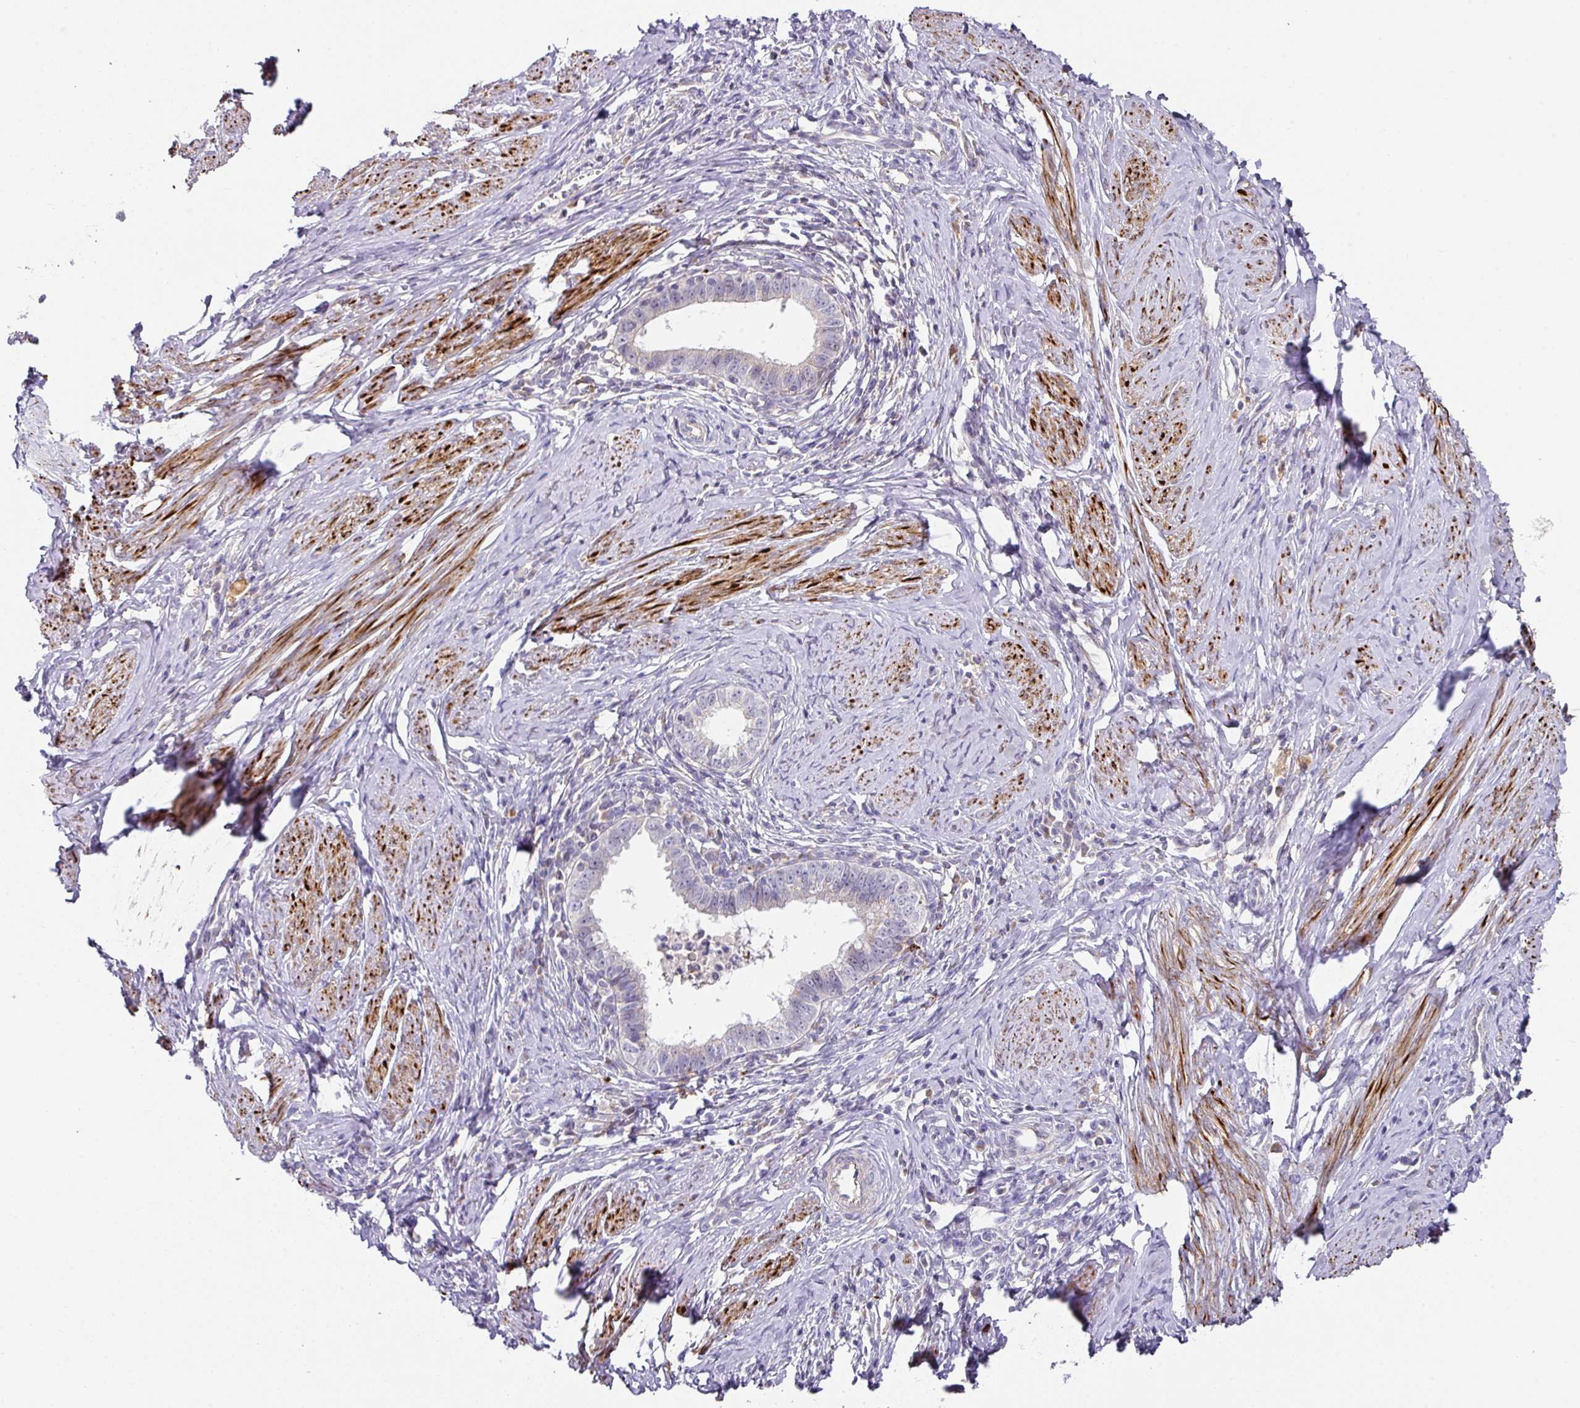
{"staining": {"intensity": "negative", "quantity": "none", "location": "none"}, "tissue": "cervical cancer", "cell_type": "Tumor cells", "image_type": "cancer", "snomed": [{"axis": "morphology", "description": "Adenocarcinoma, NOS"}, {"axis": "topography", "description": "Cervix"}], "caption": "Tumor cells are negative for protein expression in human cervical cancer. (DAB (3,3'-diaminobenzidine) immunohistochemistry (IHC) with hematoxylin counter stain).", "gene": "TARM1", "patient": {"sex": "female", "age": 36}}